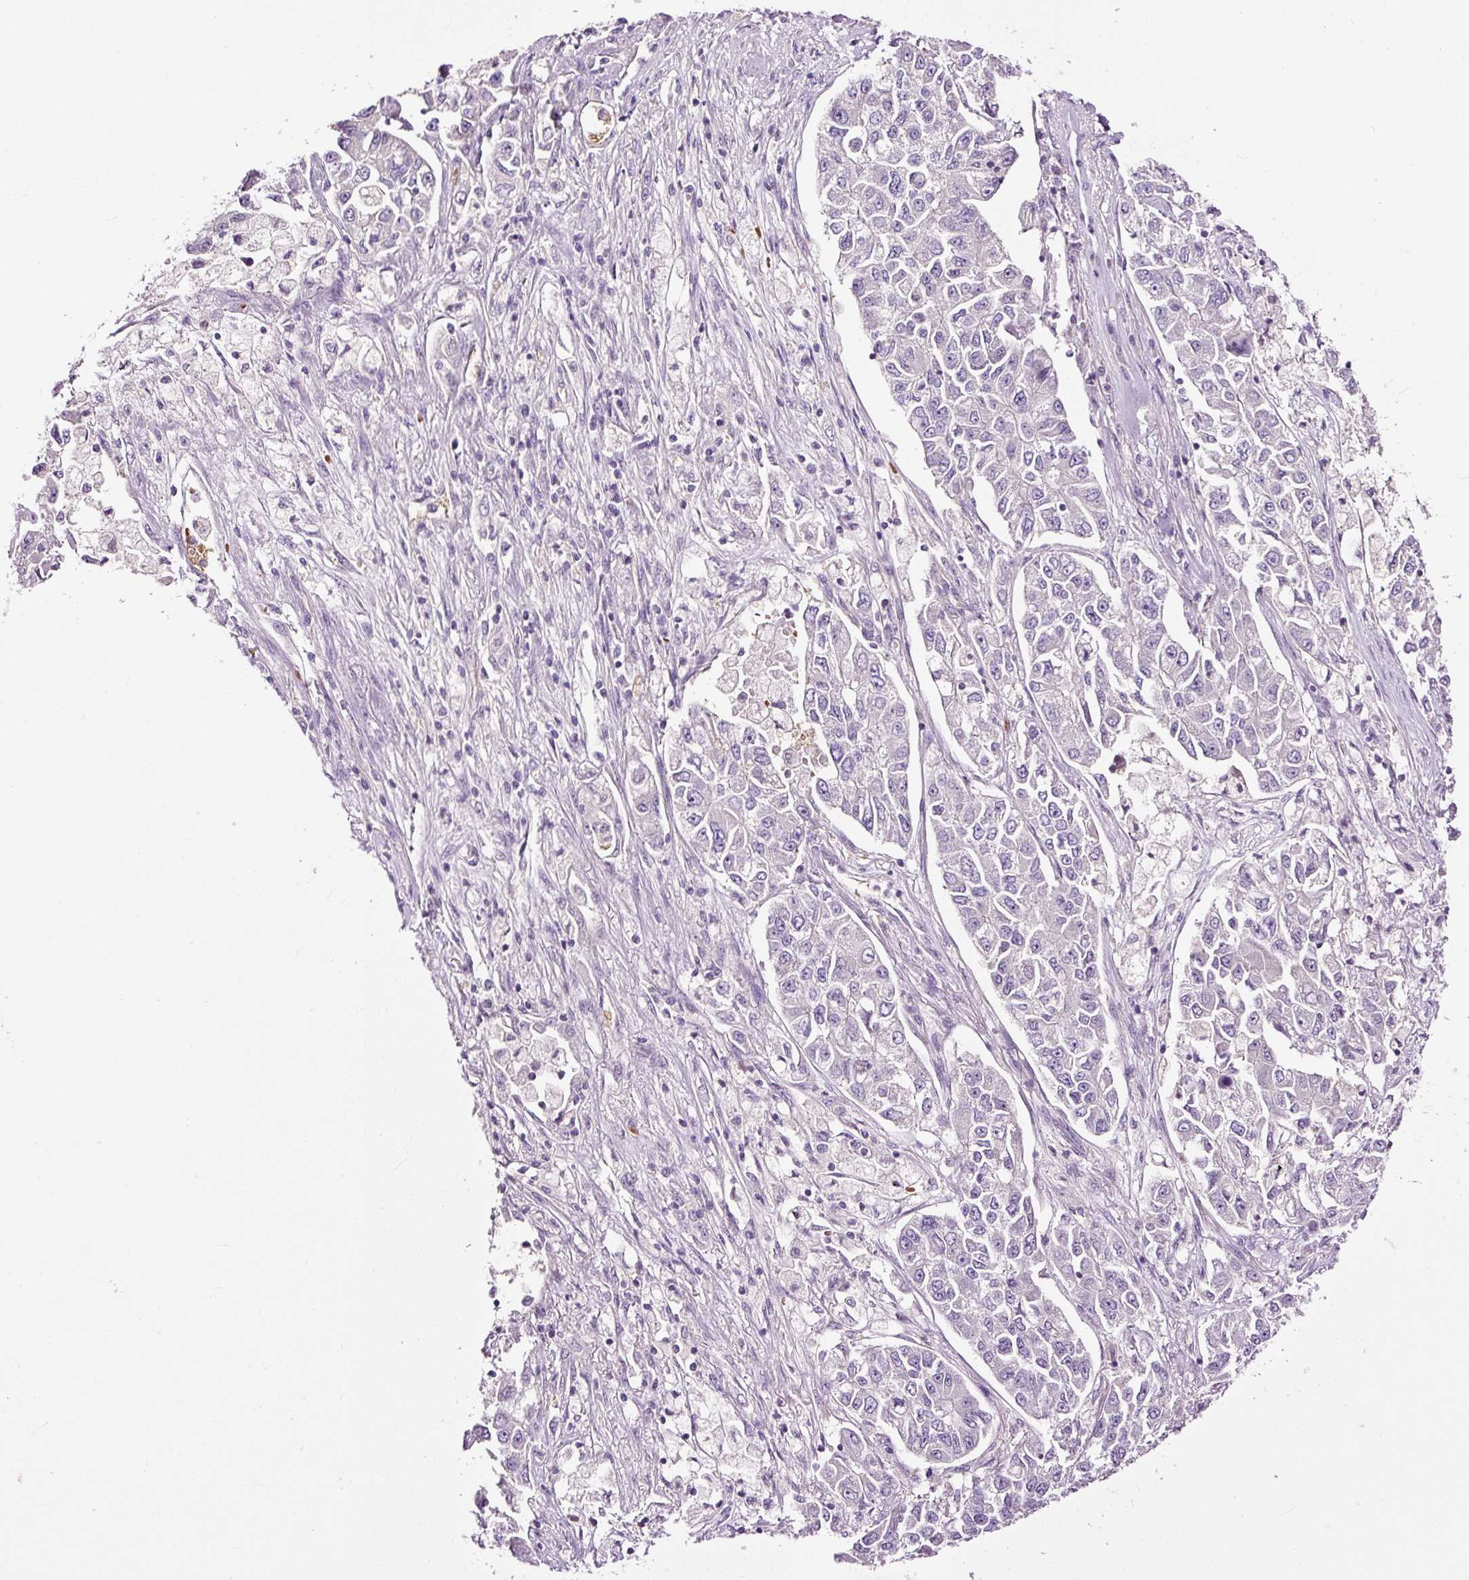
{"staining": {"intensity": "negative", "quantity": "none", "location": "none"}, "tissue": "lung cancer", "cell_type": "Tumor cells", "image_type": "cancer", "snomed": [{"axis": "morphology", "description": "Adenocarcinoma, NOS"}, {"axis": "topography", "description": "Lung"}], "caption": "Tumor cells are negative for brown protein staining in lung cancer (adenocarcinoma).", "gene": "USHBP1", "patient": {"sex": "male", "age": 49}}